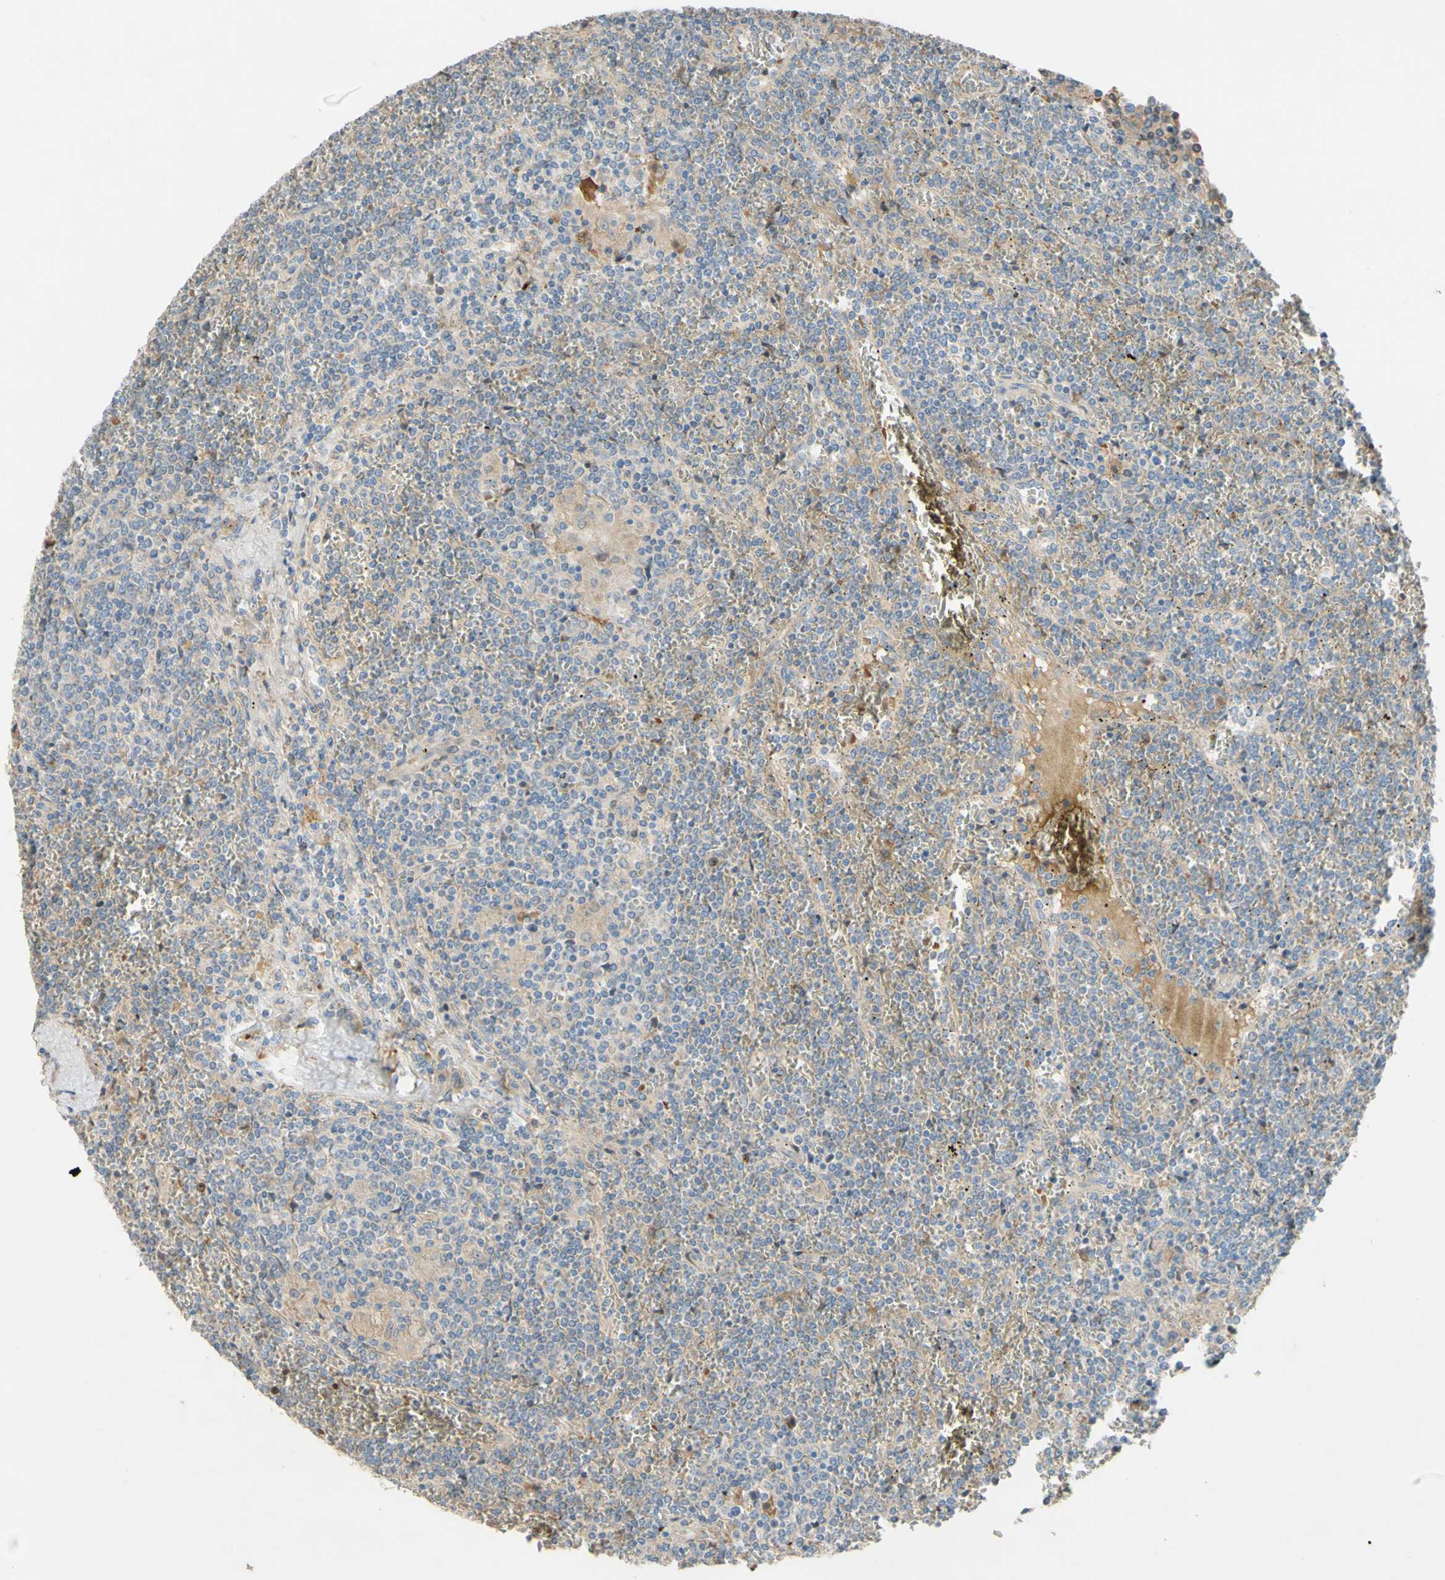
{"staining": {"intensity": "moderate", "quantity": "<25%", "location": "cytoplasmic/membranous"}, "tissue": "lymphoma", "cell_type": "Tumor cells", "image_type": "cancer", "snomed": [{"axis": "morphology", "description": "Malignant lymphoma, non-Hodgkin's type, Low grade"}, {"axis": "topography", "description": "Spleen"}], "caption": "The immunohistochemical stain shows moderate cytoplasmic/membranous staining in tumor cells of lymphoma tissue.", "gene": "DKK3", "patient": {"sex": "female", "age": 19}}